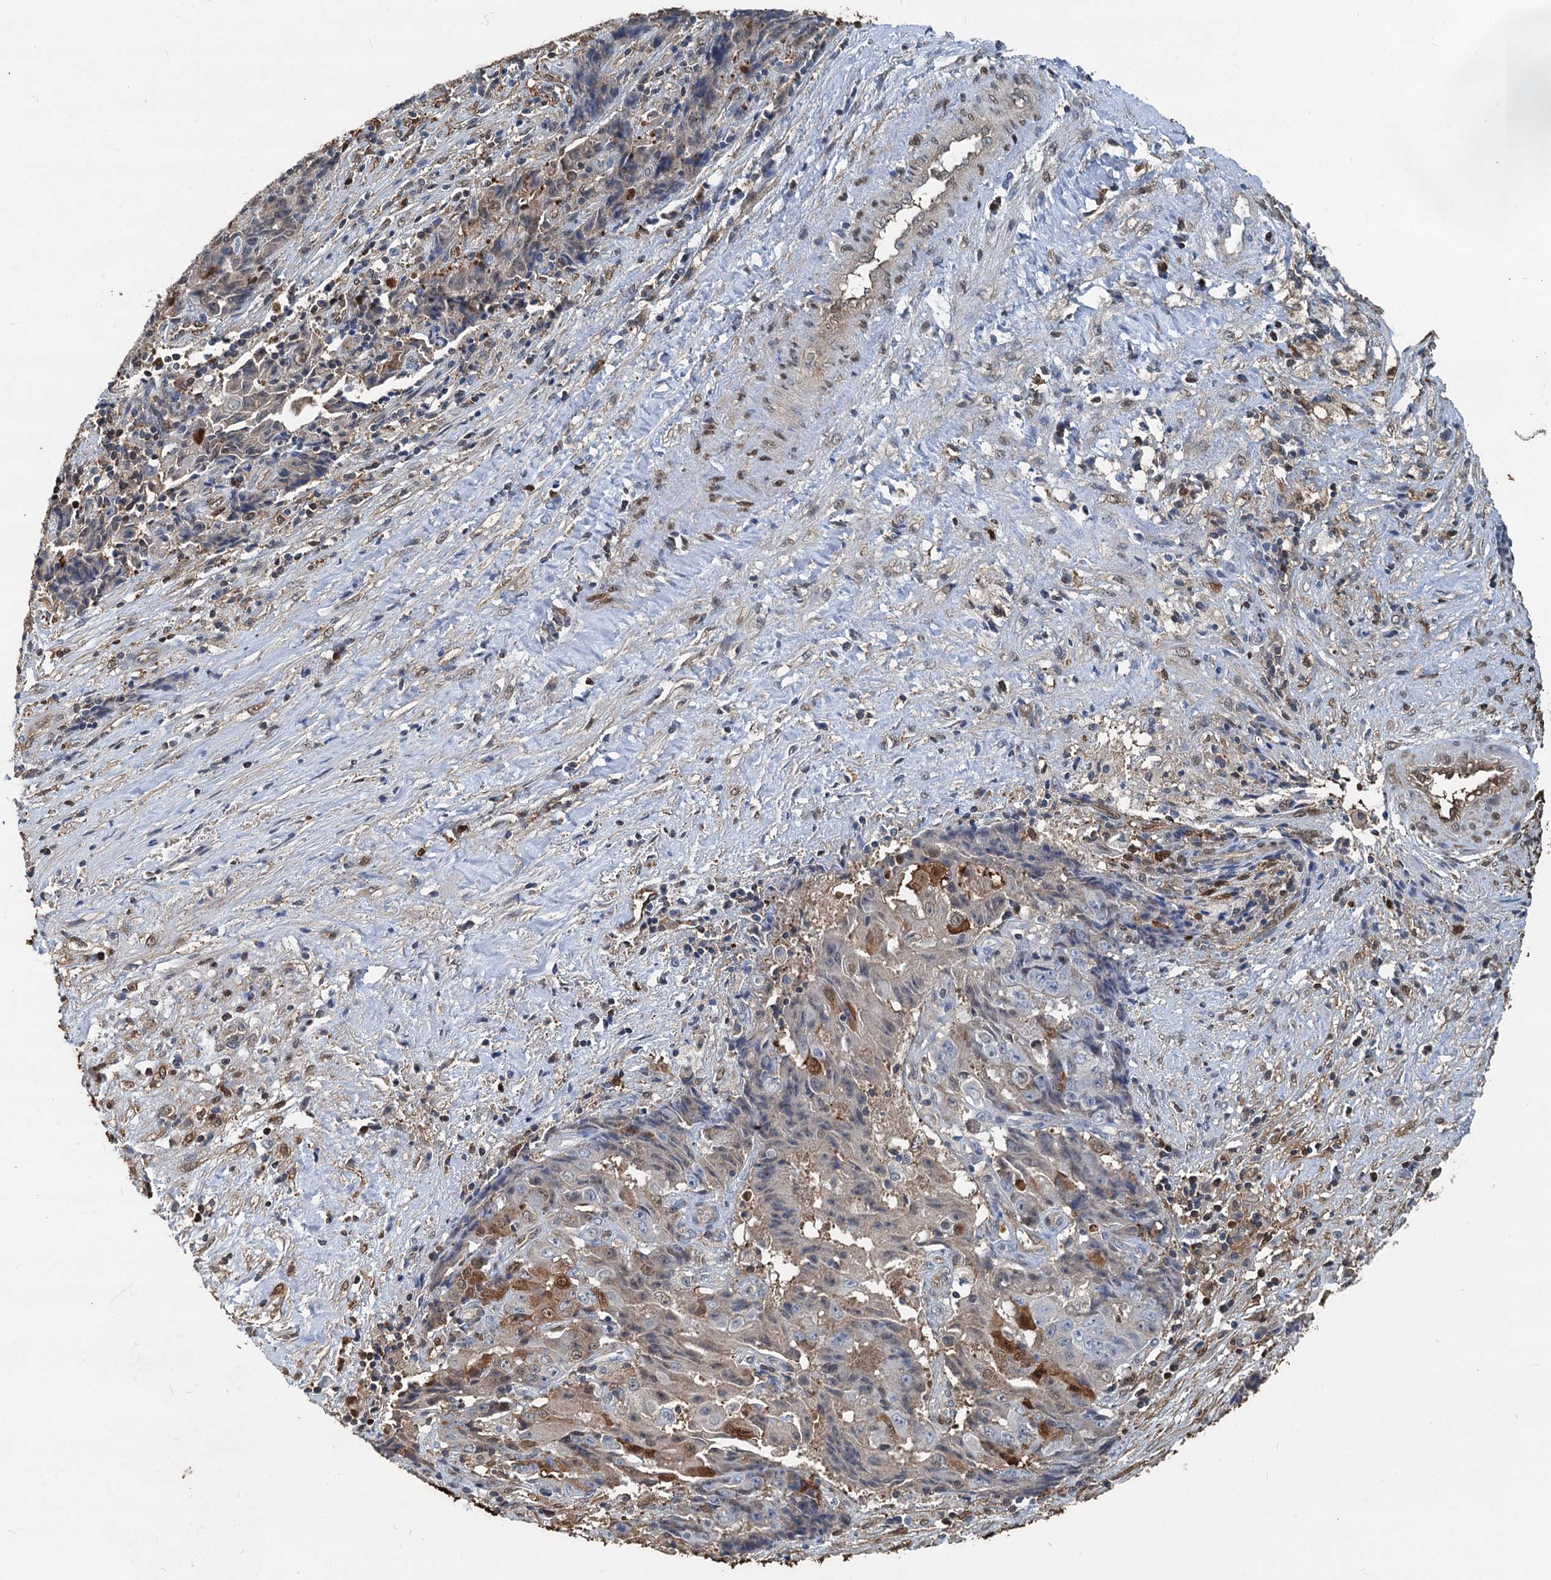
{"staining": {"intensity": "weak", "quantity": "<25%", "location": "cytoplasmic/membranous"}, "tissue": "ovarian cancer", "cell_type": "Tumor cells", "image_type": "cancer", "snomed": [{"axis": "morphology", "description": "Carcinoma, endometroid"}, {"axis": "topography", "description": "Ovary"}], "caption": "A high-resolution micrograph shows IHC staining of endometroid carcinoma (ovarian), which exhibits no significant staining in tumor cells.", "gene": "S100A6", "patient": {"sex": "female", "age": 42}}